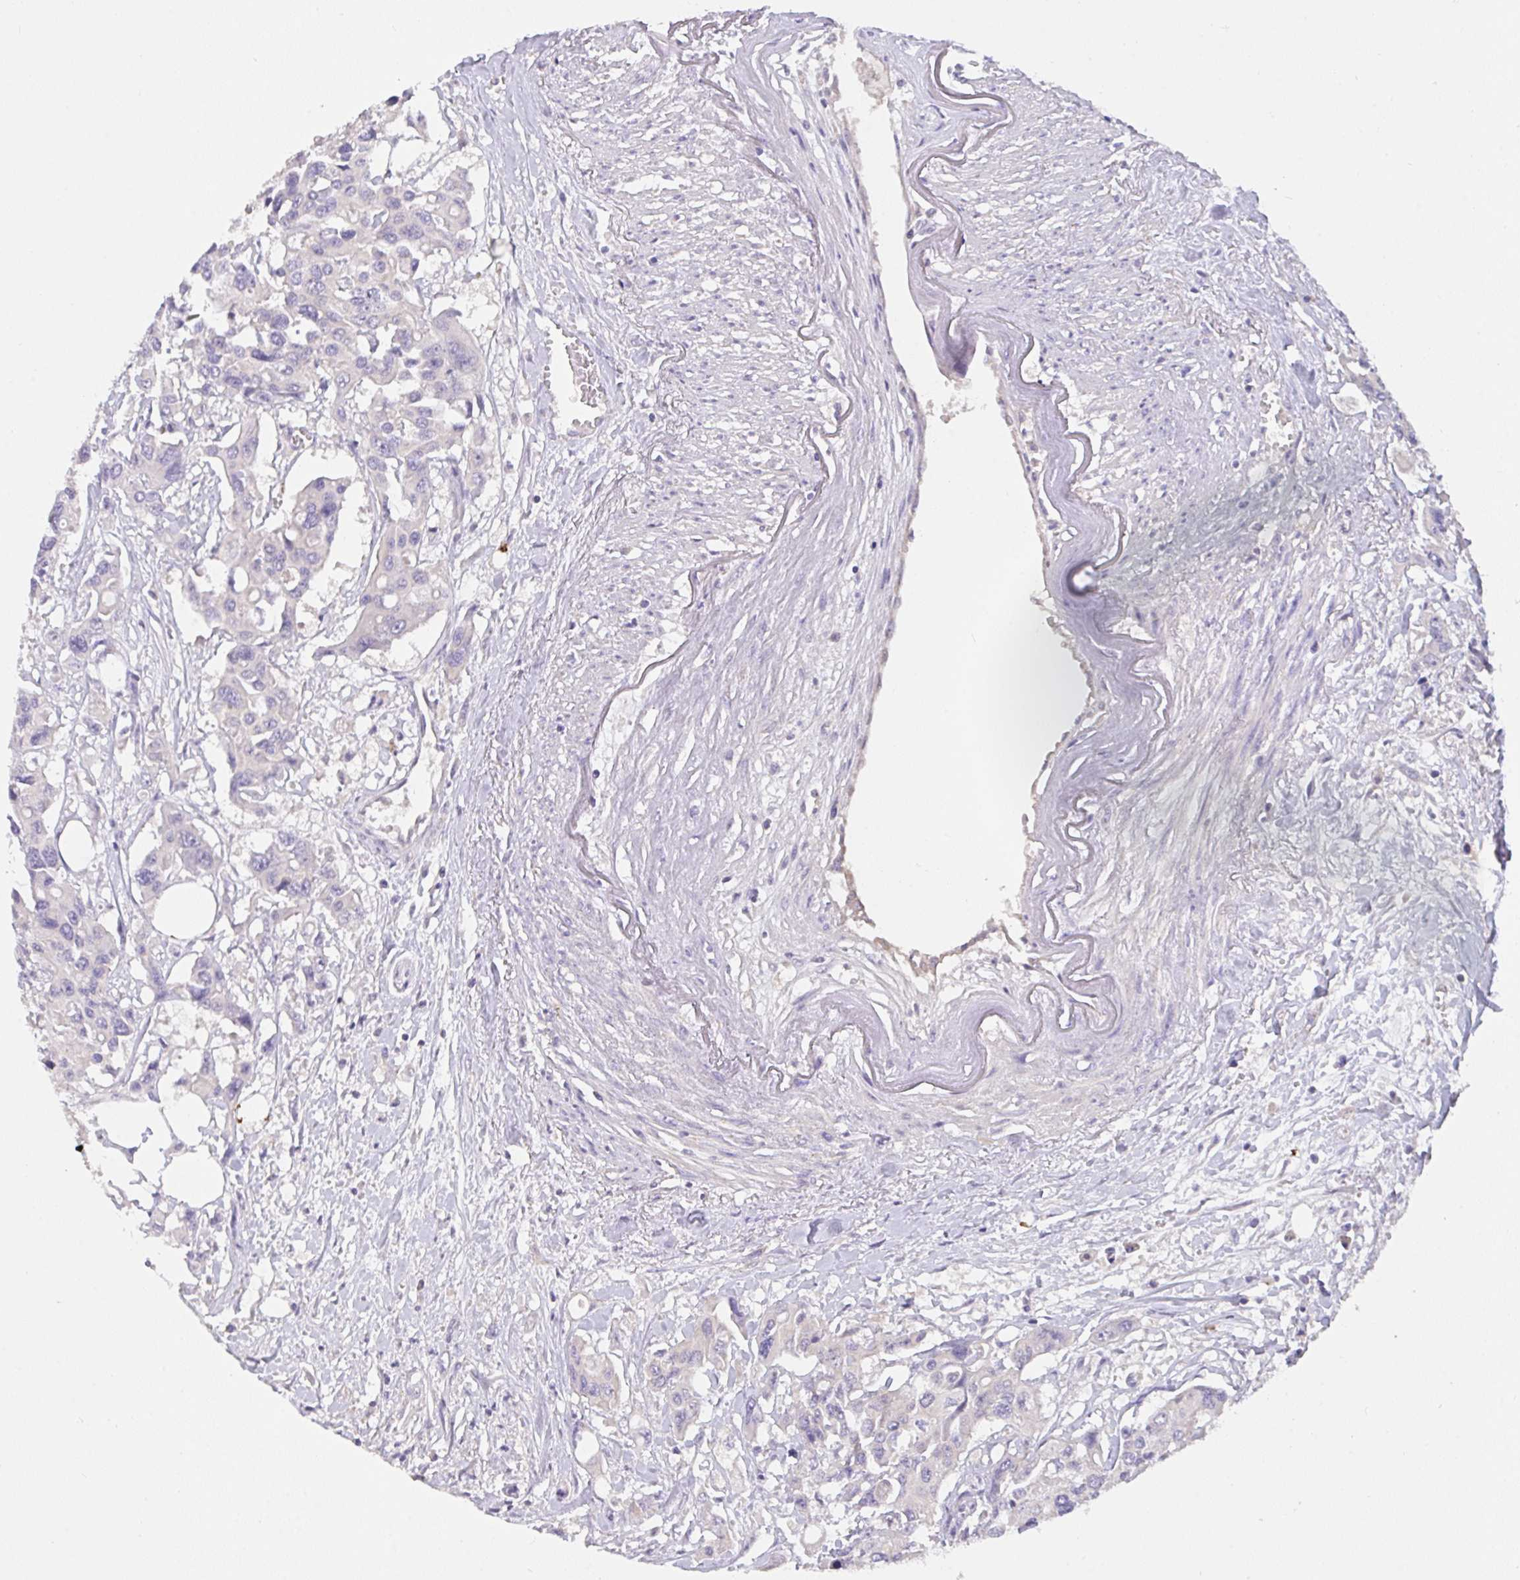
{"staining": {"intensity": "negative", "quantity": "none", "location": "none"}, "tissue": "colorectal cancer", "cell_type": "Tumor cells", "image_type": "cancer", "snomed": [{"axis": "morphology", "description": "Adenocarcinoma, NOS"}, {"axis": "topography", "description": "Colon"}], "caption": "An image of colorectal cancer (adenocarcinoma) stained for a protein shows no brown staining in tumor cells.", "gene": "ZNF581", "patient": {"sex": "male", "age": 77}}